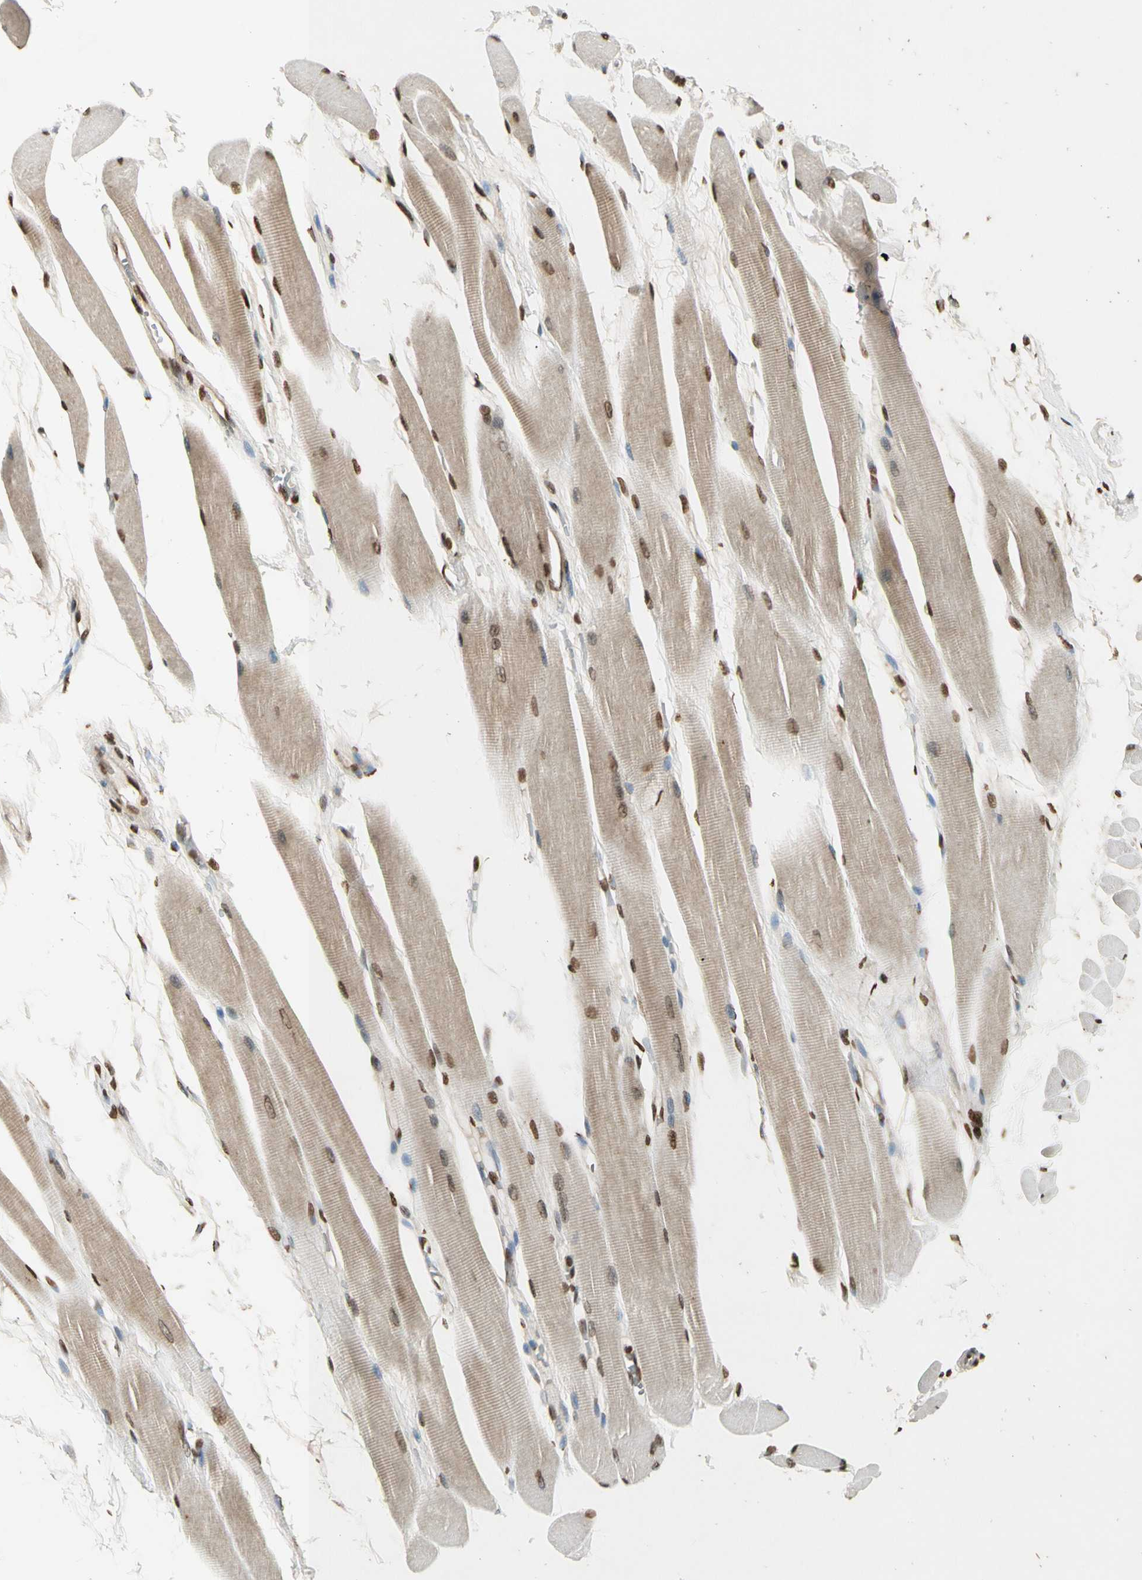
{"staining": {"intensity": "moderate", "quantity": ">75%", "location": "nuclear"}, "tissue": "skeletal muscle", "cell_type": "Myocytes", "image_type": "normal", "snomed": [{"axis": "morphology", "description": "Normal tissue, NOS"}, {"axis": "topography", "description": "Skeletal muscle"}, {"axis": "topography", "description": "Oral tissue"}, {"axis": "topography", "description": "Peripheral nerve tissue"}], "caption": "Immunohistochemical staining of benign human skeletal muscle shows moderate nuclear protein expression in about >75% of myocytes. The staining was performed using DAB, with brown indicating positive protein expression. Nuclei are stained blue with hematoxylin.", "gene": "RORA", "patient": {"sex": "female", "age": 84}}